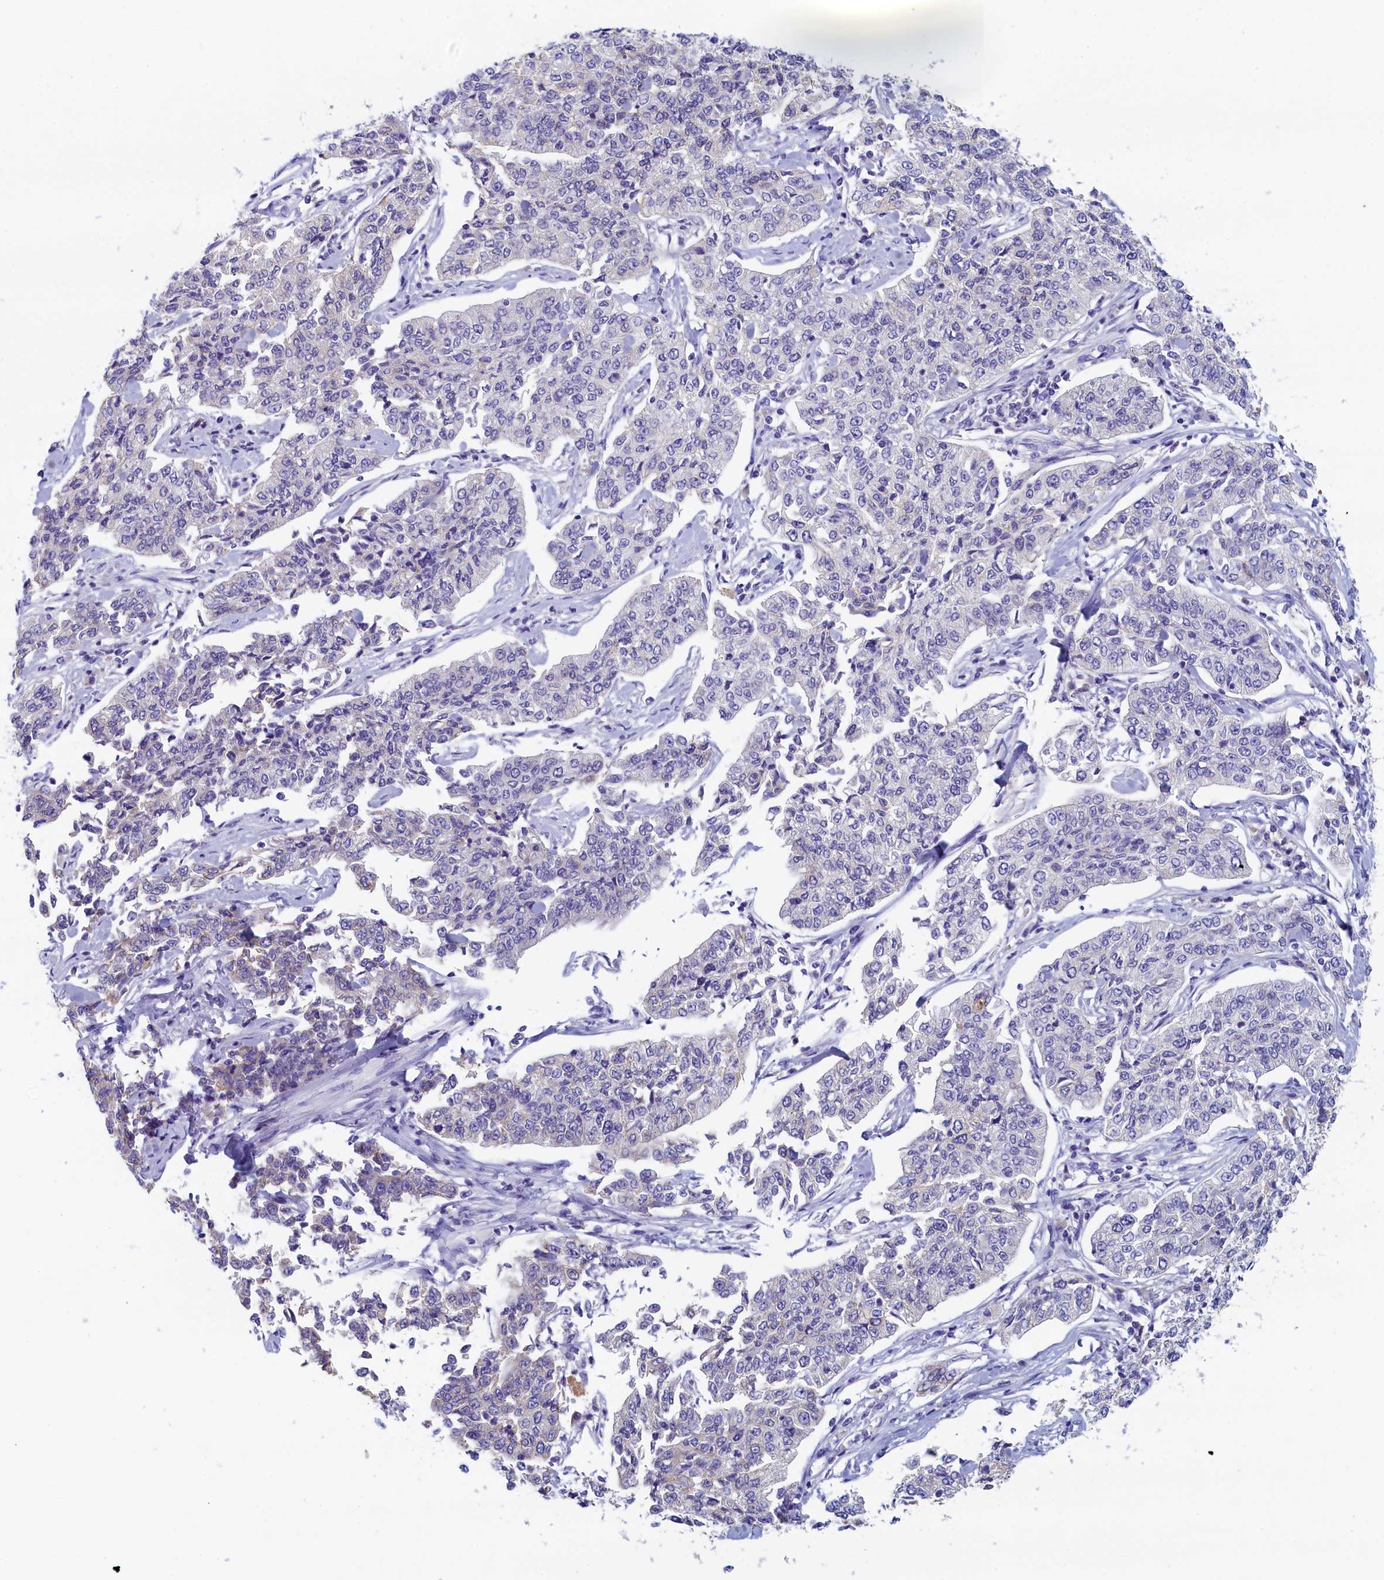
{"staining": {"intensity": "negative", "quantity": "none", "location": "none"}, "tissue": "cervical cancer", "cell_type": "Tumor cells", "image_type": "cancer", "snomed": [{"axis": "morphology", "description": "Squamous cell carcinoma, NOS"}, {"axis": "topography", "description": "Cervix"}], "caption": "DAB (3,3'-diaminobenzidine) immunohistochemical staining of human squamous cell carcinoma (cervical) shows no significant staining in tumor cells.", "gene": "GUCA1C", "patient": {"sex": "female", "age": 35}}